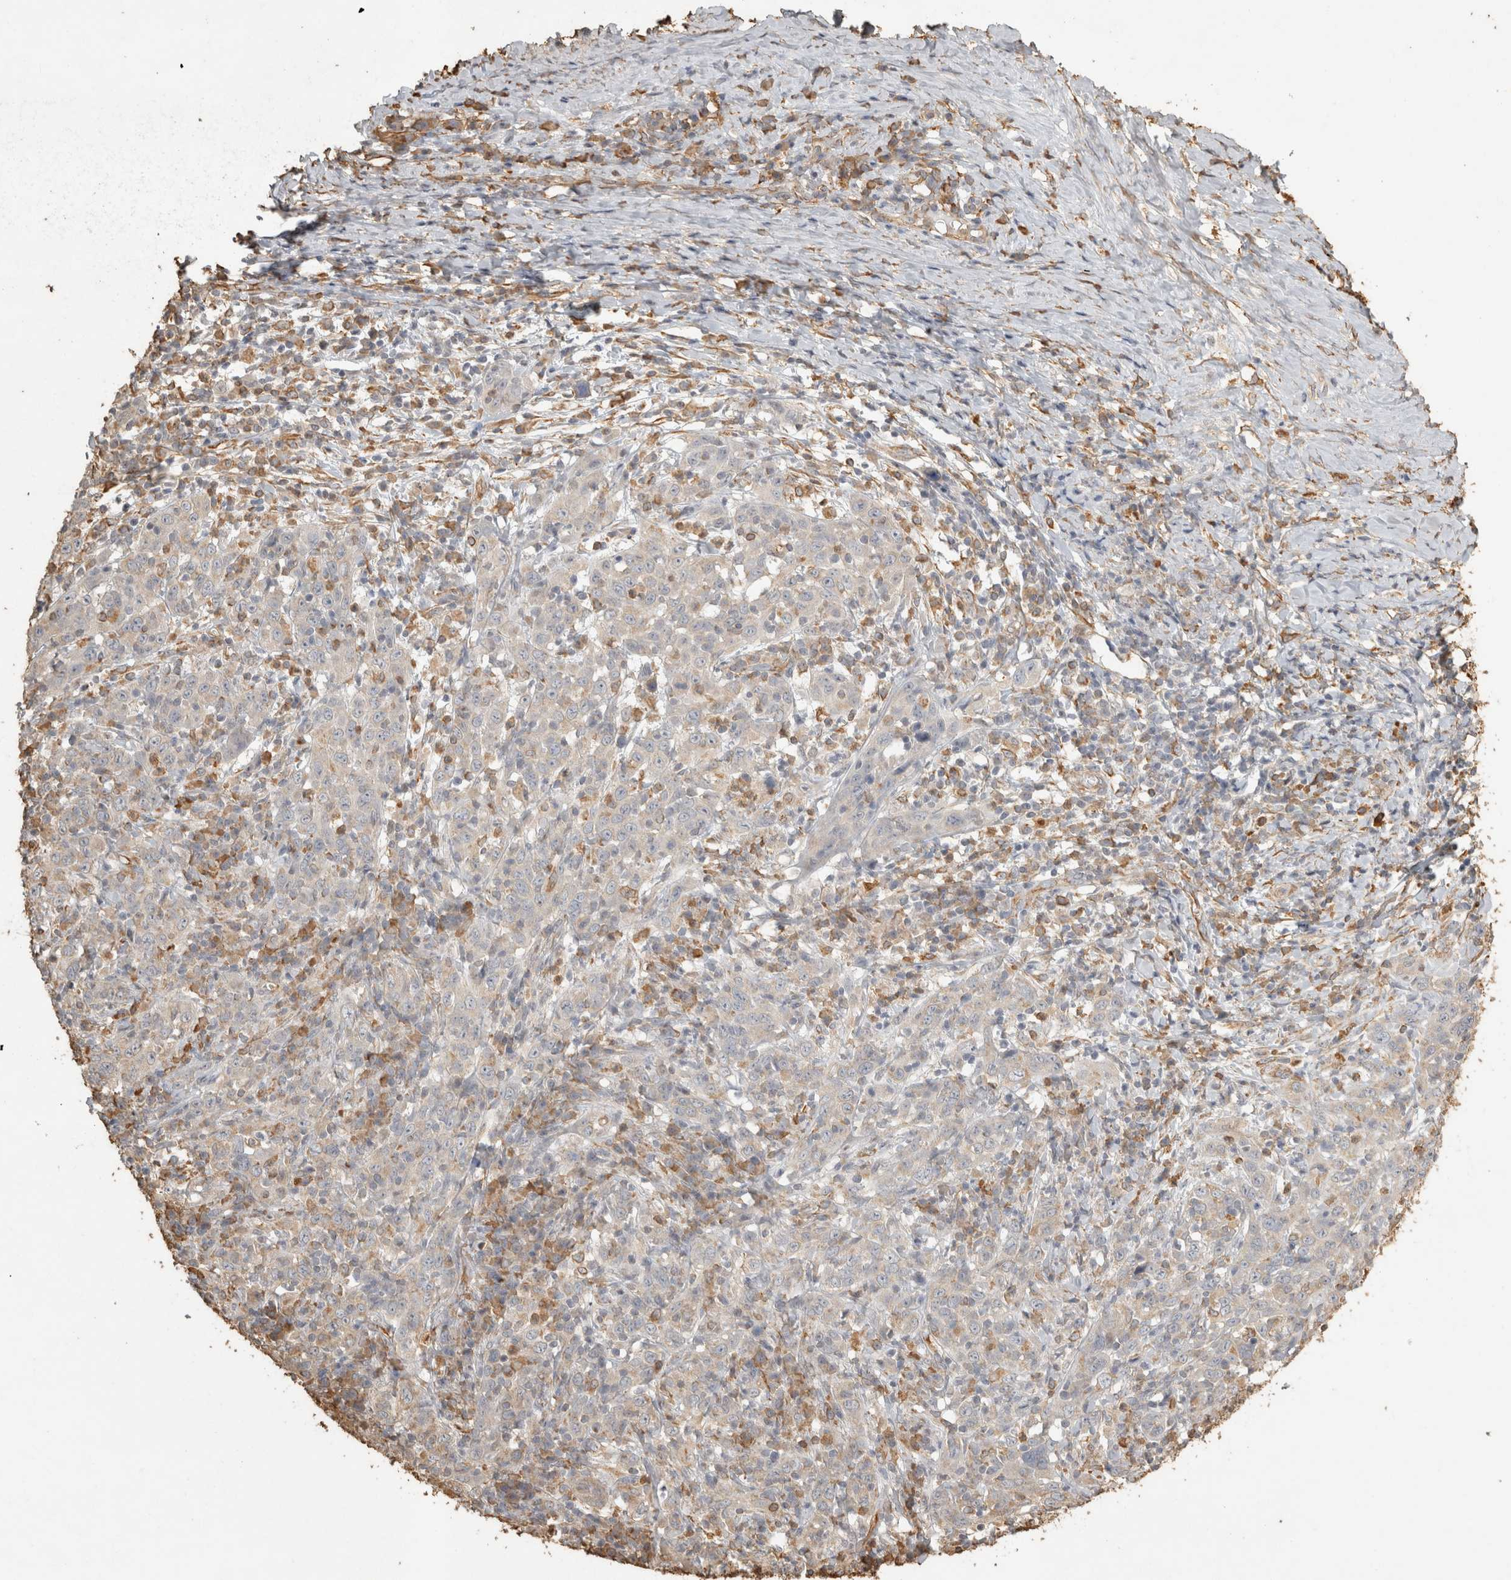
{"staining": {"intensity": "weak", "quantity": "<25%", "location": "cytoplasmic/membranous"}, "tissue": "cervical cancer", "cell_type": "Tumor cells", "image_type": "cancer", "snomed": [{"axis": "morphology", "description": "Squamous cell carcinoma, NOS"}, {"axis": "topography", "description": "Cervix"}], "caption": "The immunohistochemistry image has no significant expression in tumor cells of cervical squamous cell carcinoma tissue.", "gene": "REPS2", "patient": {"sex": "female", "age": 46}}